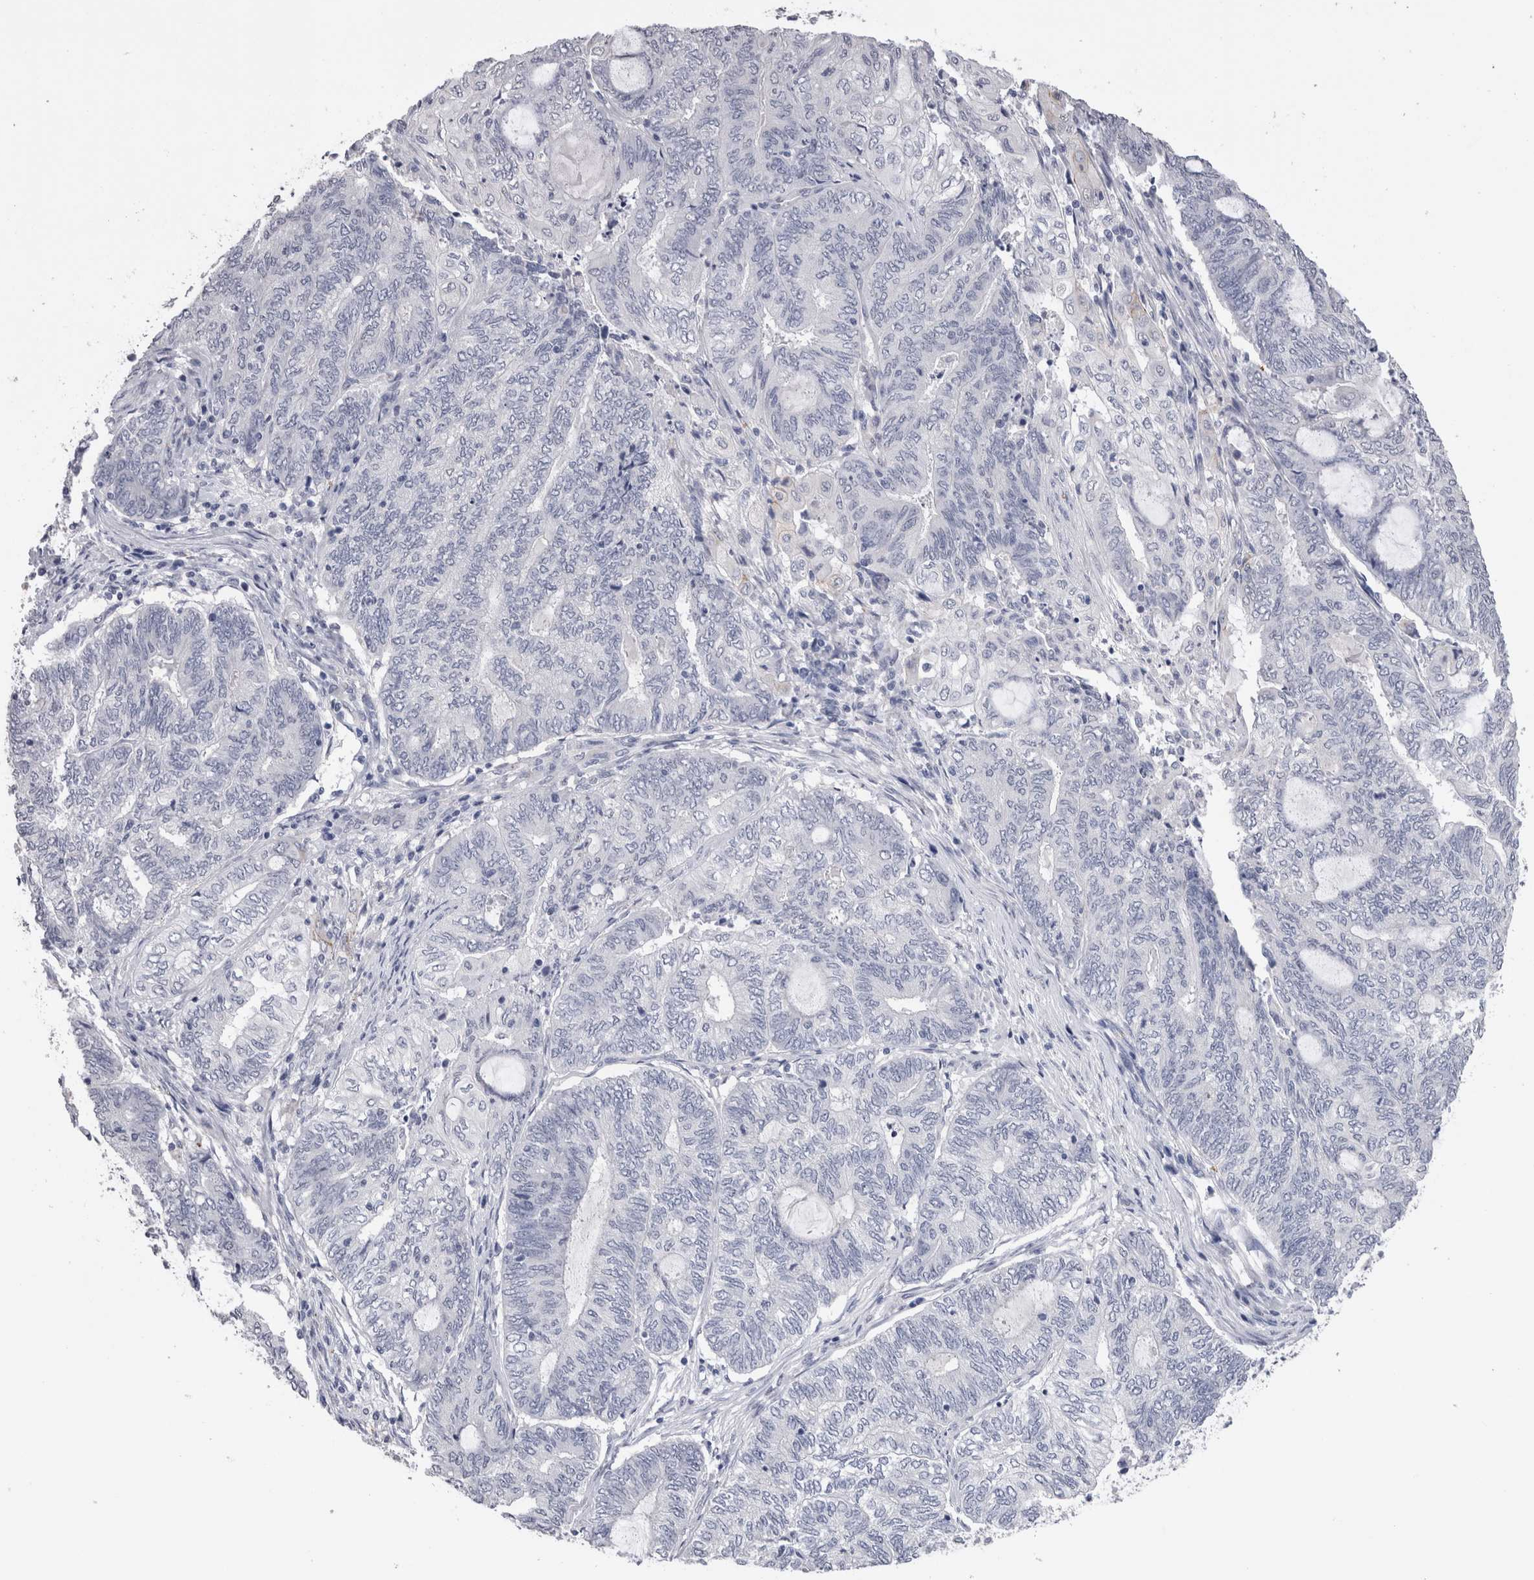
{"staining": {"intensity": "negative", "quantity": "none", "location": "none"}, "tissue": "endometrial cancer", "cell_type": "Tumor cells", "image_type": "cancer", "snomed": [{"axis": "morphology", "description": "Adenocarcinoma, NOS"}, {"axis": "topography", "description": "Uterus"}, {"axis": "topography", "description": "Endometrium"}], "caption": "A high-resolution micrograph shows IHC staining of adenocarcinoma (endometrial), which exhibits no significant positivity in tumor cells.", "gene": "CDH6", "patient": {"sex": "female", "age": 70}}